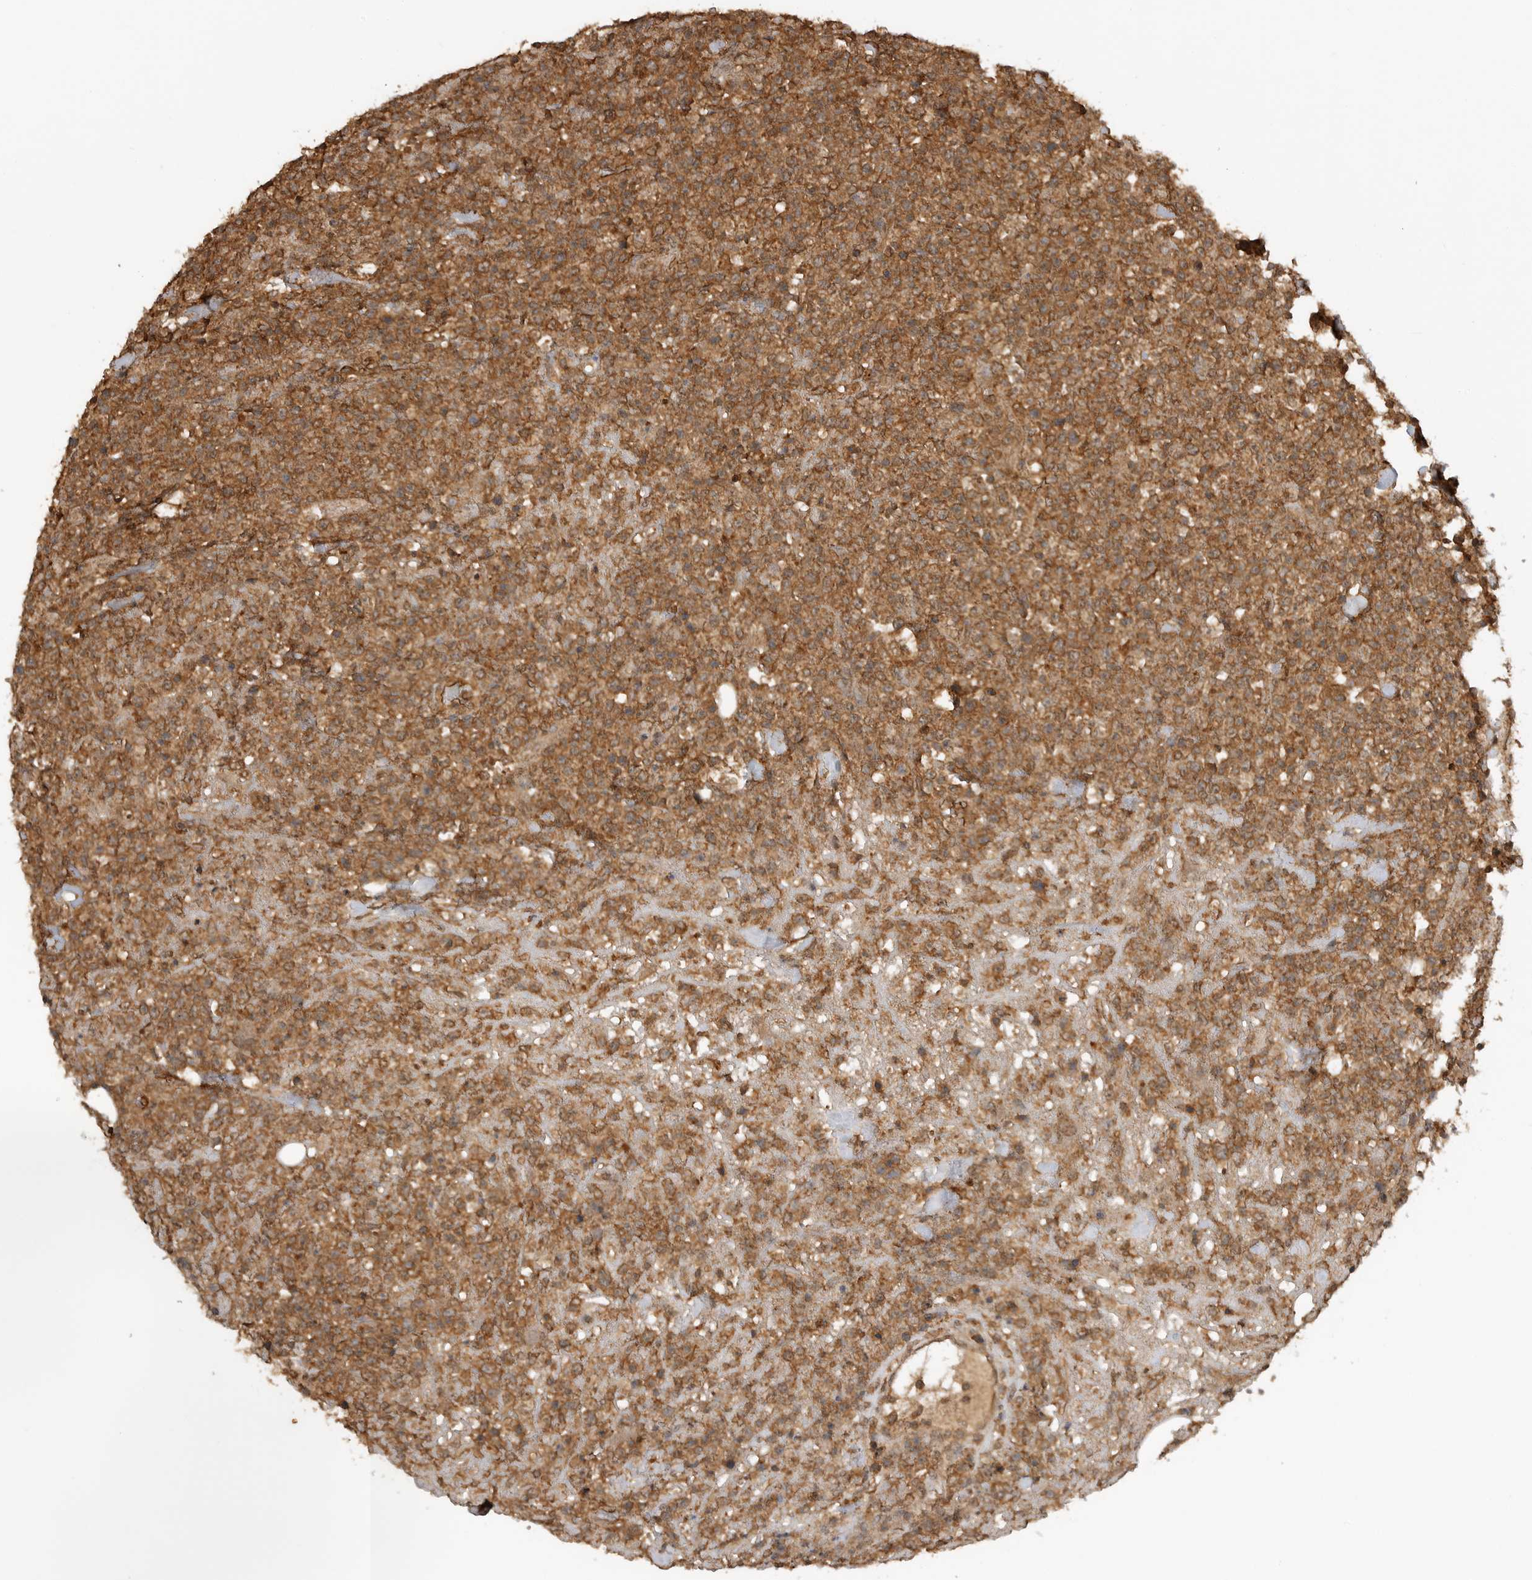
{"staining": {"intensity": "moderate", "quantity": ">75%", "location": "cytoplasmic/membranous"}, "tissue": "lymphoma", "cell_type": "Tumor cells", "image_type": "cancer", "snomed": [{"axis": "morphology", "description": "Malignant lymphoma, non-Hodgkin's type, High grade"}, {"axis": "topography", "description": "Colon"}], "caption": "The image displays immunohistochemical staining of malignant lymphoma, non-Hodgkin's type (high-grade). There is moderate cytoplasmic/membranous expression is identified in approximately >75% of tumor cells.", "gene": "ICOSLG", "patient": {"sex": "female", "age": 53}}